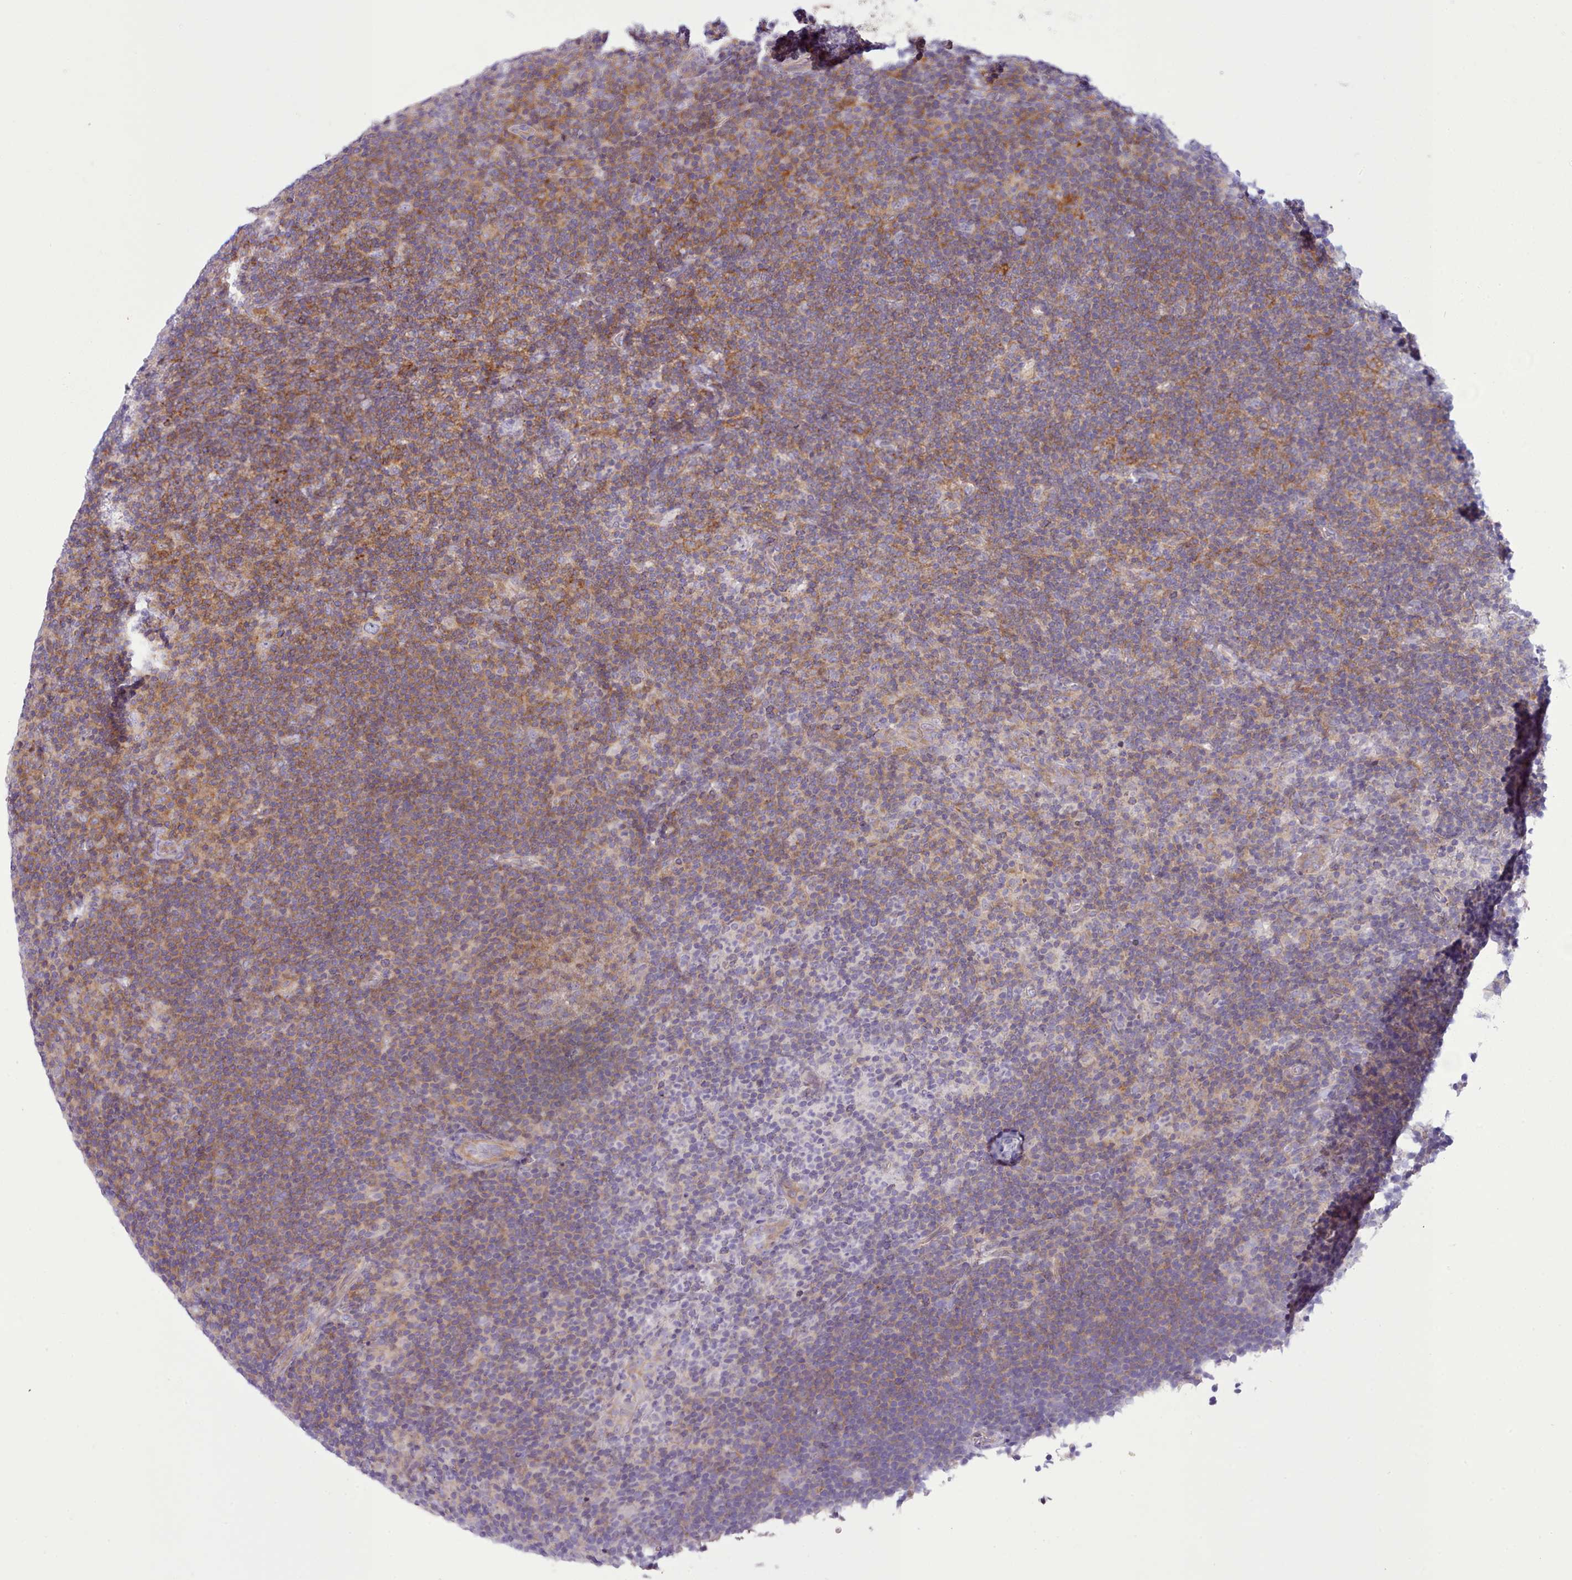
{"staining": {"intensity": "negative", "quantity": "none", "location": "none"}, "tissue": "lymphoma", "cell_type": "Tumor cells", "image_type": "cancer", "snomed": [{"axis": "morphology", "description": "Hodgkin's disease, NOS"}, {"axis": "topography", "description": "Lymph node"}], "caption": "Immunohistochemistry (IHC) photomicrograph of human Hodgkin's disease stained for a protein (brown), which reveals no staining in tumor cells.", "gene": "TENT4B", "patient": {"sex": "female", "age": 57}}